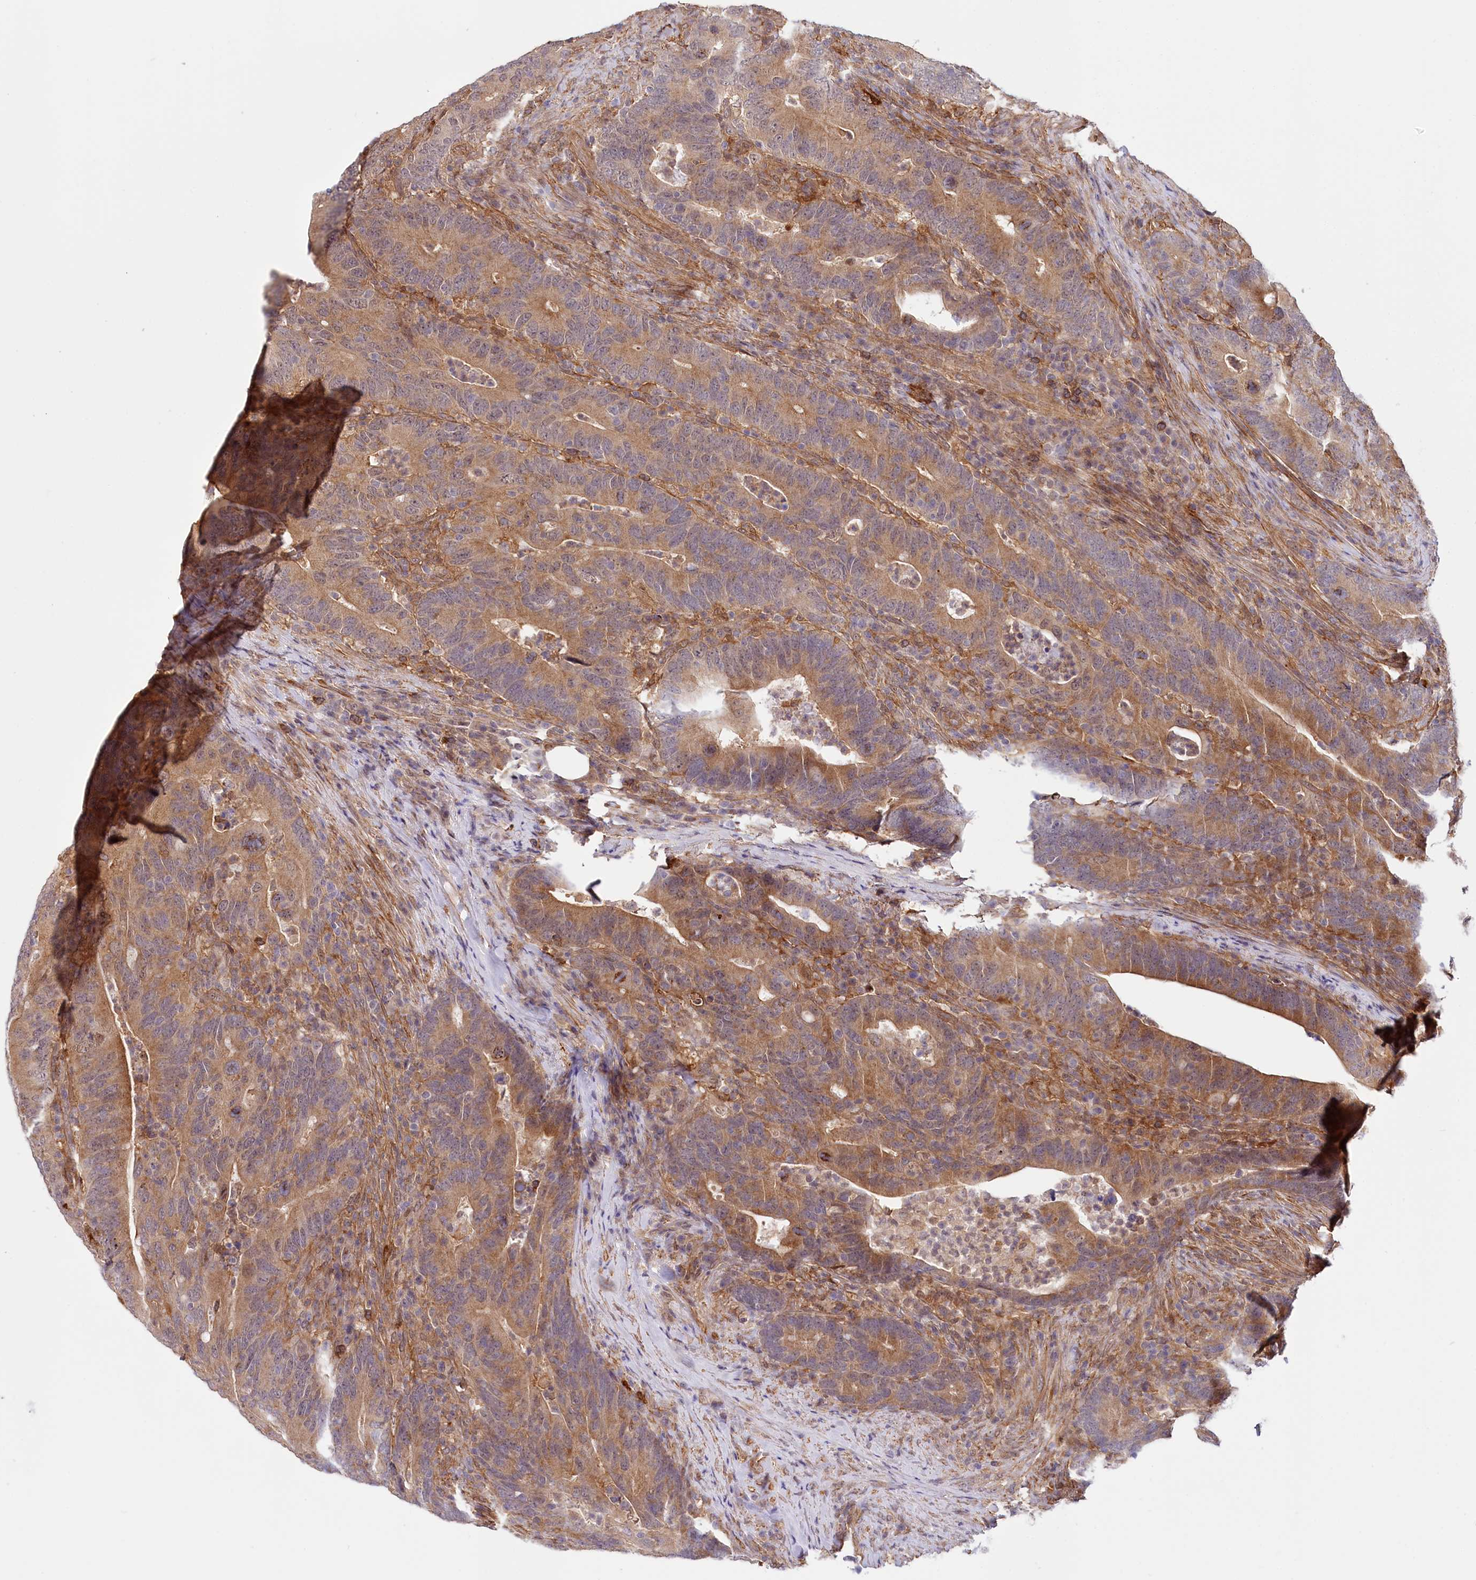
{"staining": {"intensity": "moderate", "quantity": ">75%", "location": "cytoplasmic/membranous"}, "tissue": "colorectal cancer", "cell_type": "Tumor cells", "image_type": "cancer", "snomed": [{"axis": "morphology", "description": "Adenocarcinoma, NOS"}, {"axis": "topography", "description": "Colon"}], "caption": "Immunohistochemistry (IHC) staining of adenocarcinoma (colorectal), which exhibits medium levels of moderate cytoplasmic/membranous positivity in approximately >75% of tumor cells indicating moderate cytoplasmic/membranous protein staining. The staining was performed using DAB (3,3'-diaminobenzidine) (brown) for protein detection and nuclei were counterstained in hematoxylin (blue).", "gene": "TUBGCP2", "patient": {"sex": "female", "age": 66}}